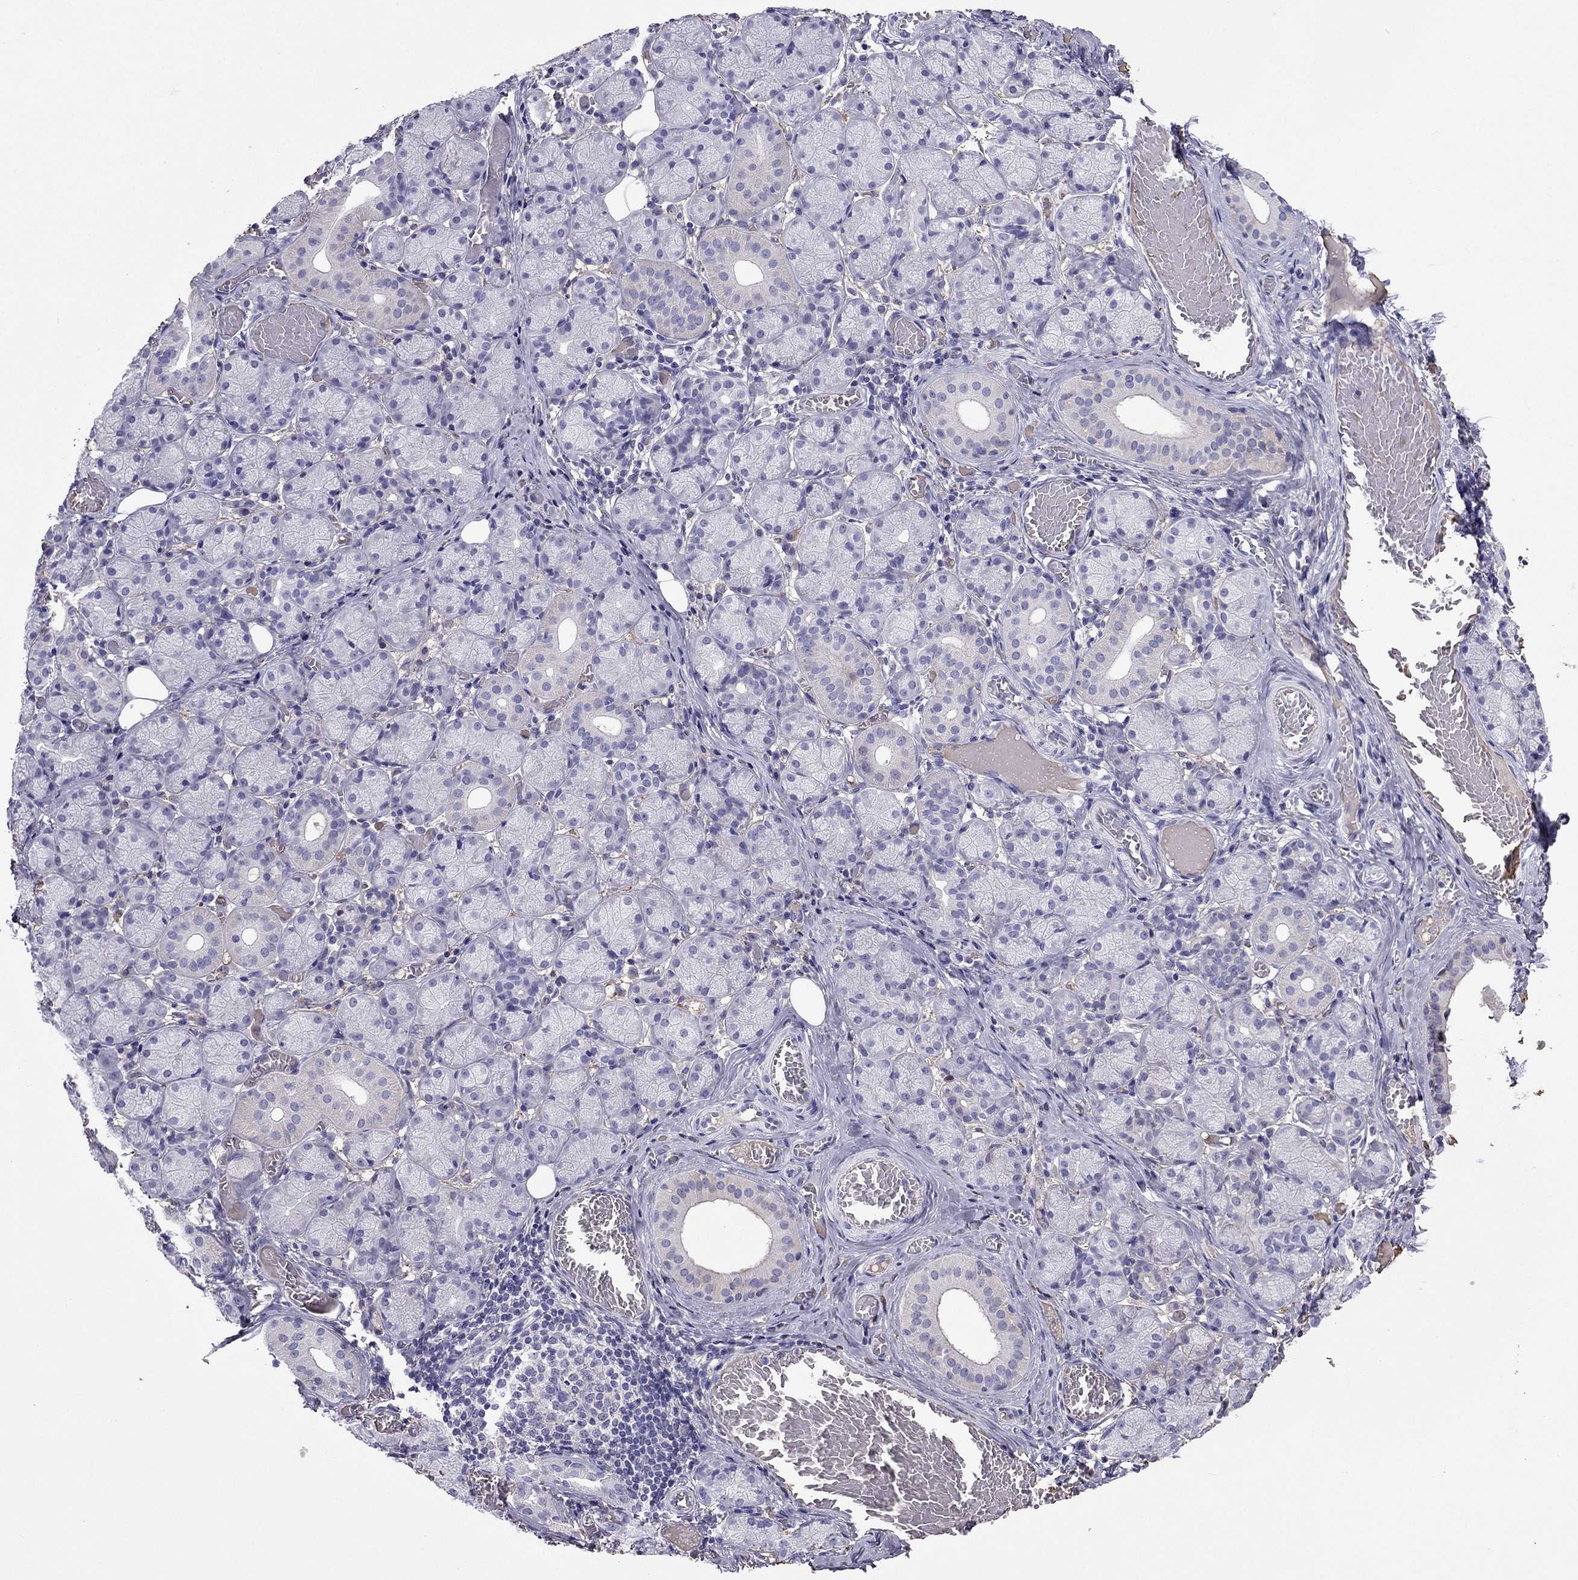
{"staining": {"intensity": "negative", "quantity": "none", "location": "none"}, "tissue": "salivary gland", "cell_type": "Glandular cells", "image_type": "normal", "snomed": [{"axis": "morphology", "description": "Normal tissue, NOS"}, {"axis": "topography", "description": "Salivary gland"}, {"axis": "topography", "description": "Peripheral nerve tissue"}], "caption": "Immunohistochemistry histopathology image of benign salivary gland stained for a protein (brown), which demonstrates no positivity in glandular cells. (DAB immunohistochemistry with hematoxylin counter stain).", "gene": "TBC1D21", "patient": {"sex": "female", "age": 24}}